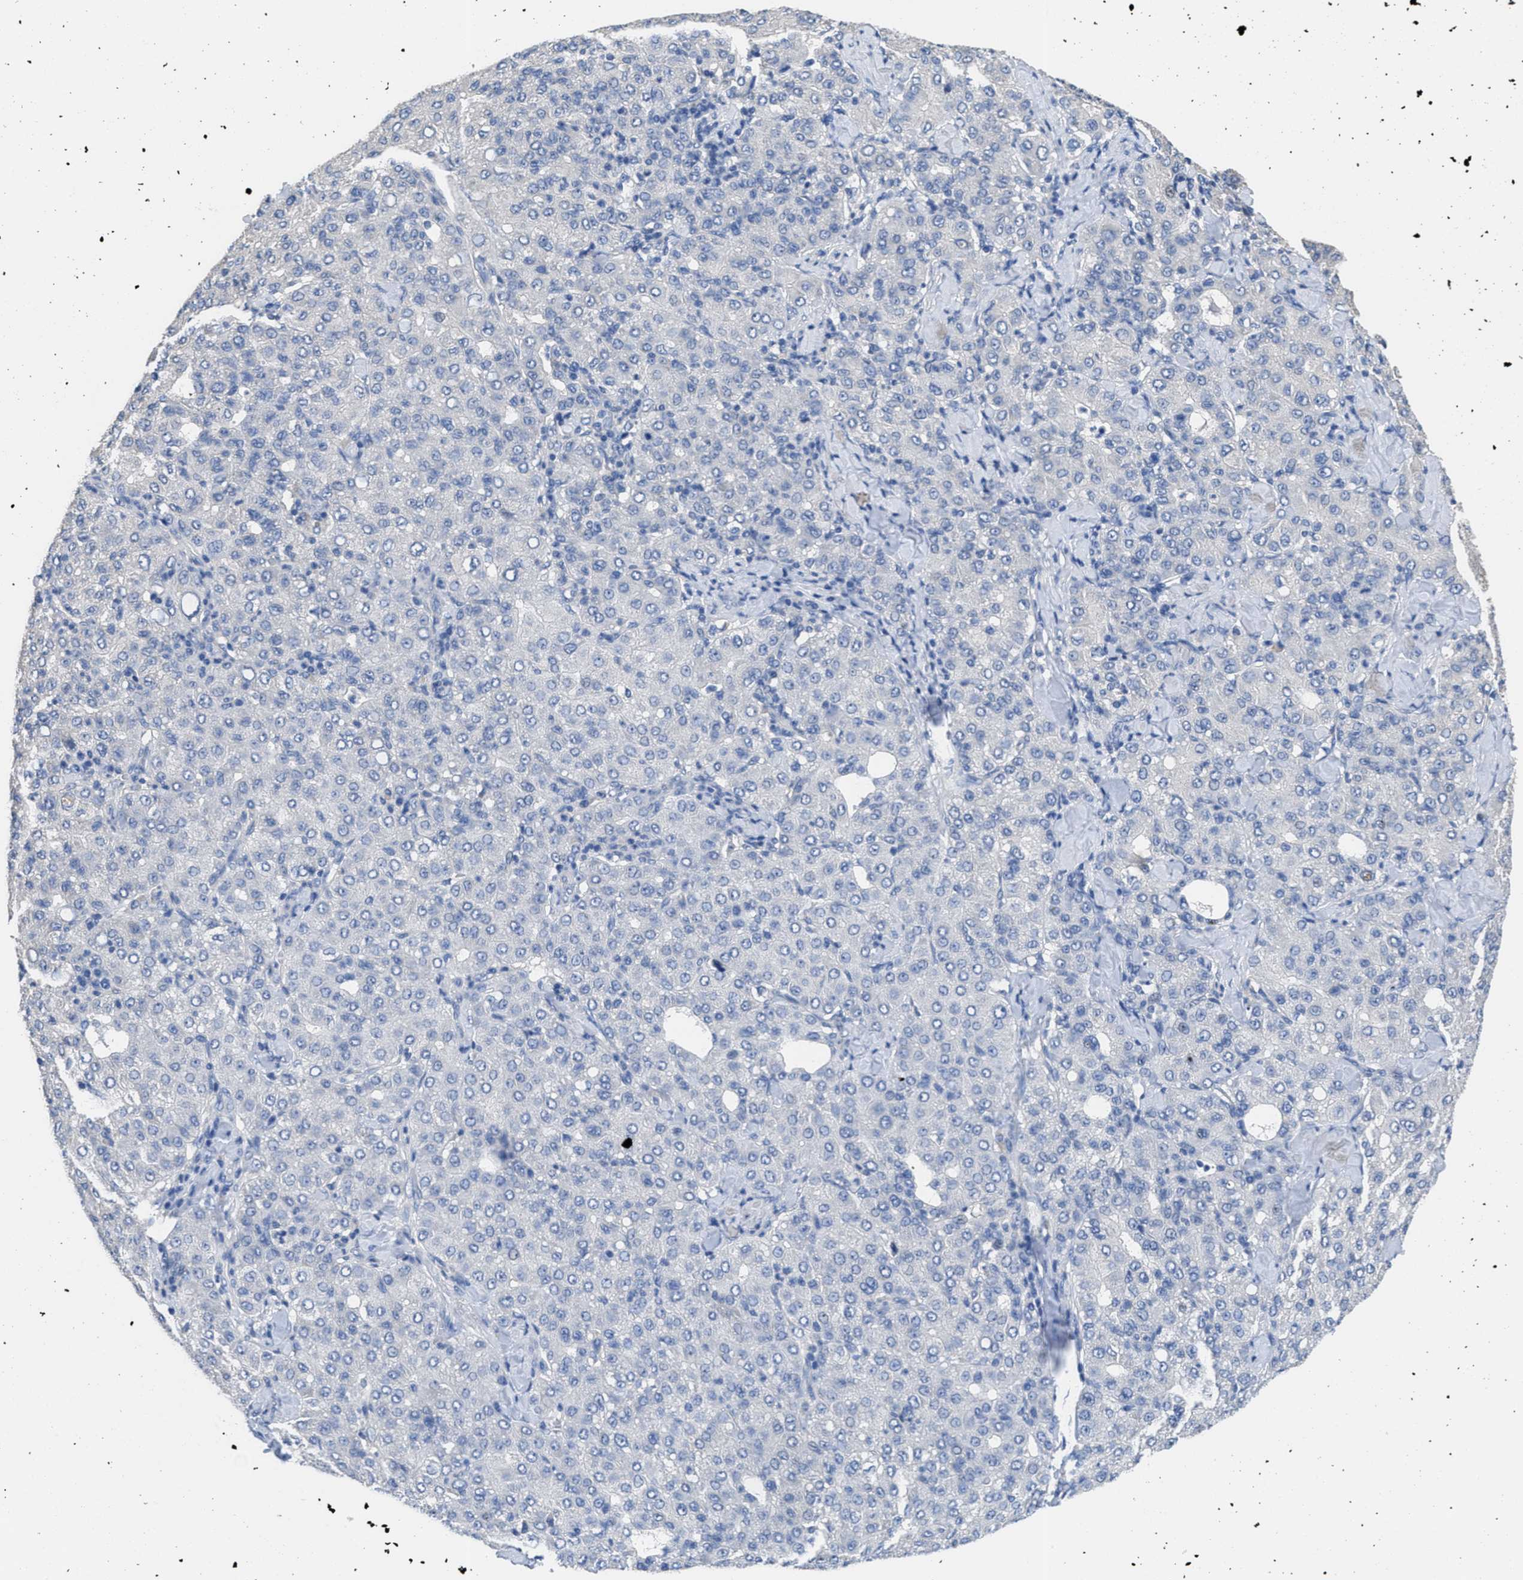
{"staining": {"intensity": "negative", "quantity": "none", "location": "none"}, "tissue": "liver cancer", "cell_type": "Tumor cells", "image_type": "cancer", "snomed": [{"axis": "morphology", "description": "Carcinoma, Hepatocellular, NOS"}, {"axis": "topography", "description": "Liver"}], "caption": "Liver cancer was stained to show a protein in brown. There is no significant staining in tumor cells. Nuclei are stained in blue.", "gene": "CA9", "patient": {"sex": "male", "age": 65}}